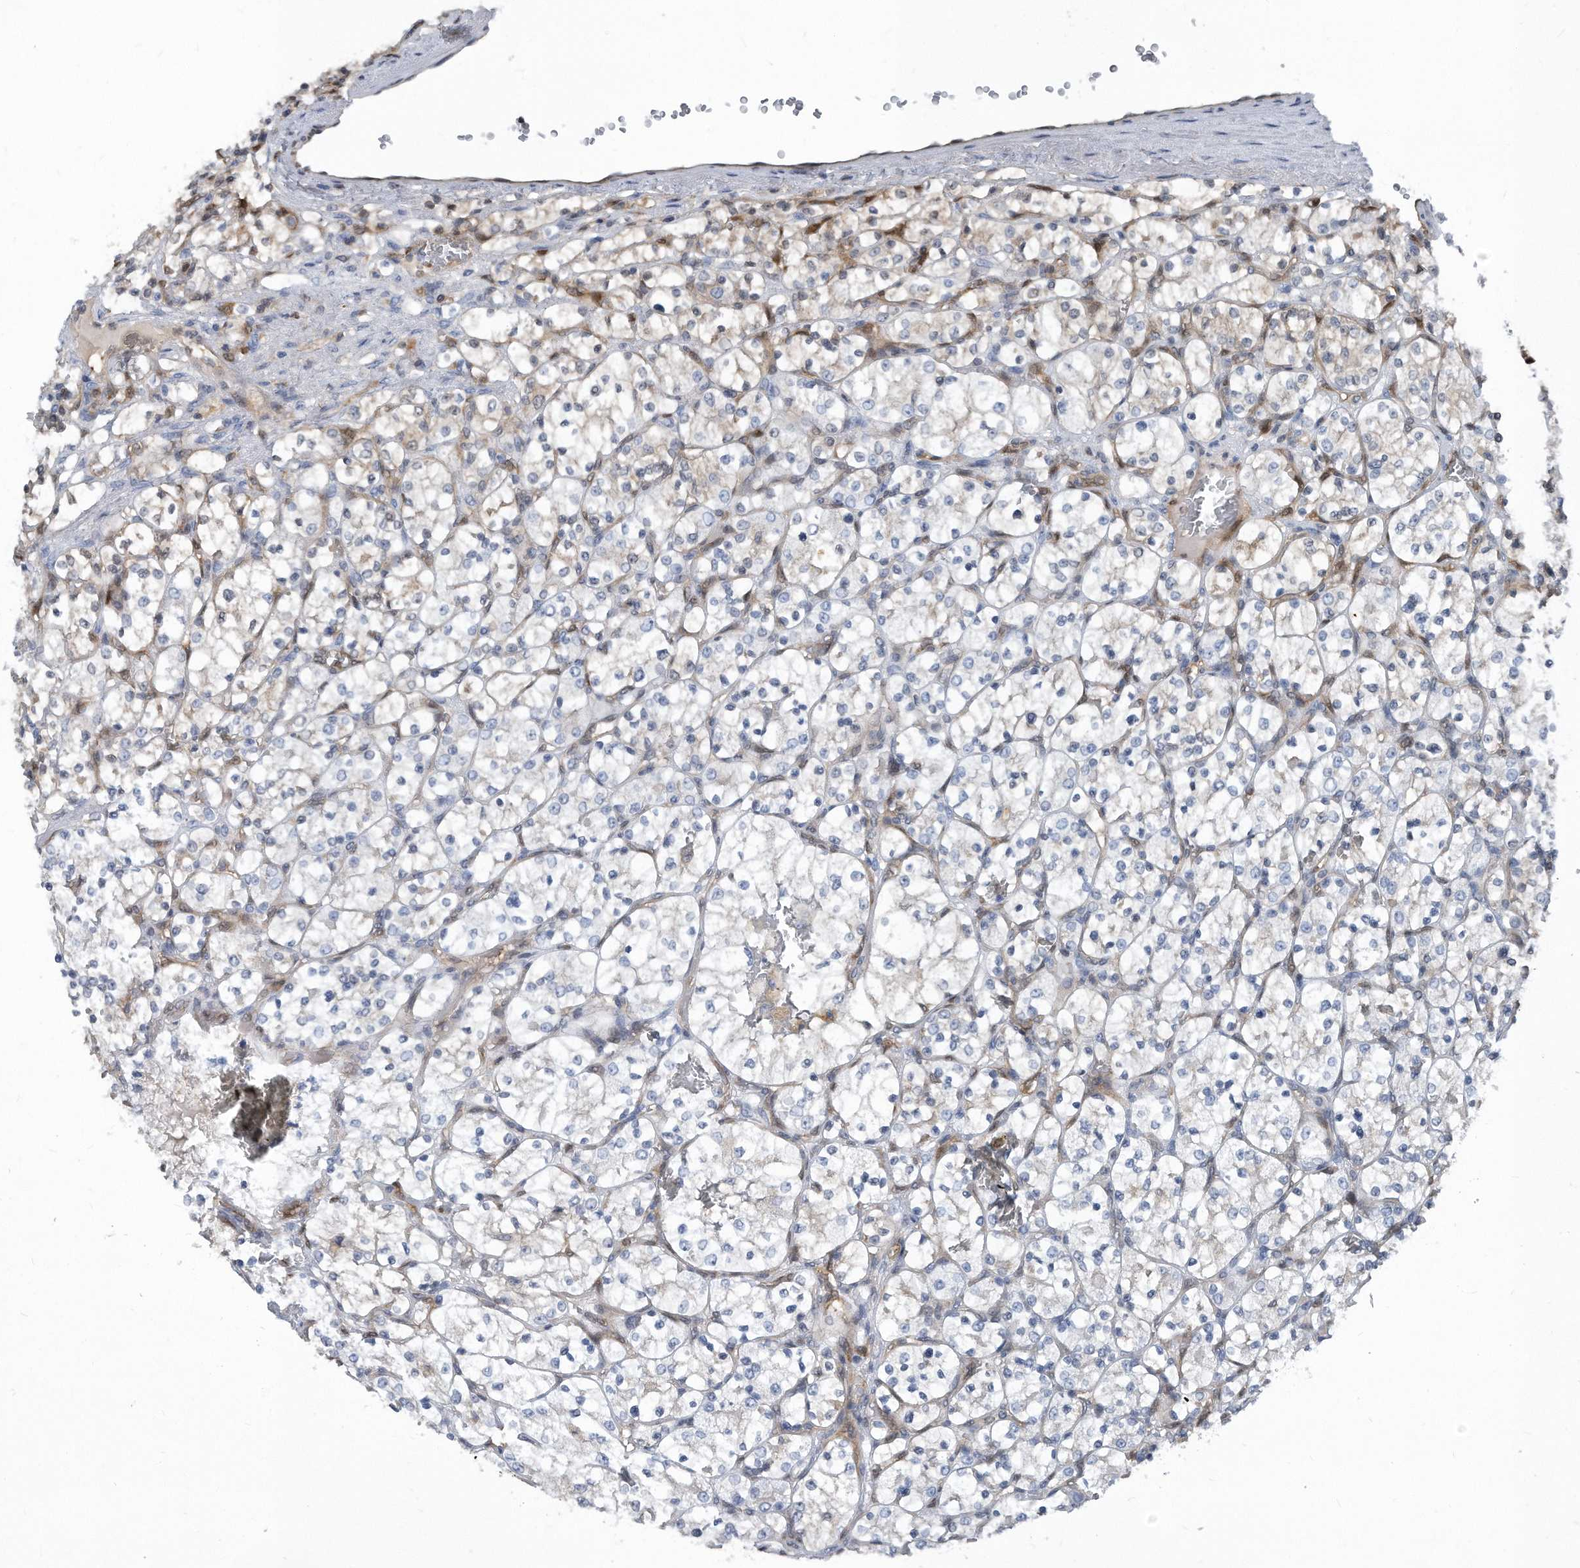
{"staining": {"intensity": "negative", "quantity": "none", "location": "none"}, "tissue": "renal cancer", "cell_type": "Tumor cells", "image_type": "cancer", "snomed": [{"axis": "morphology", "description": "Adenocarcinoma, NOS"}, {"axis": "topography", "description": "Kidney"}], "caption": "The photomicrograph displays no staining of tumor cells in renal cancer (adenocarcinoma). Brightfield microscopy of IHC stained with DAB (brown) and hematoxylin (blue), captured at high magnification.", "gene": "MAP2K6", "patient": {"sex": "female", "age": 69}}